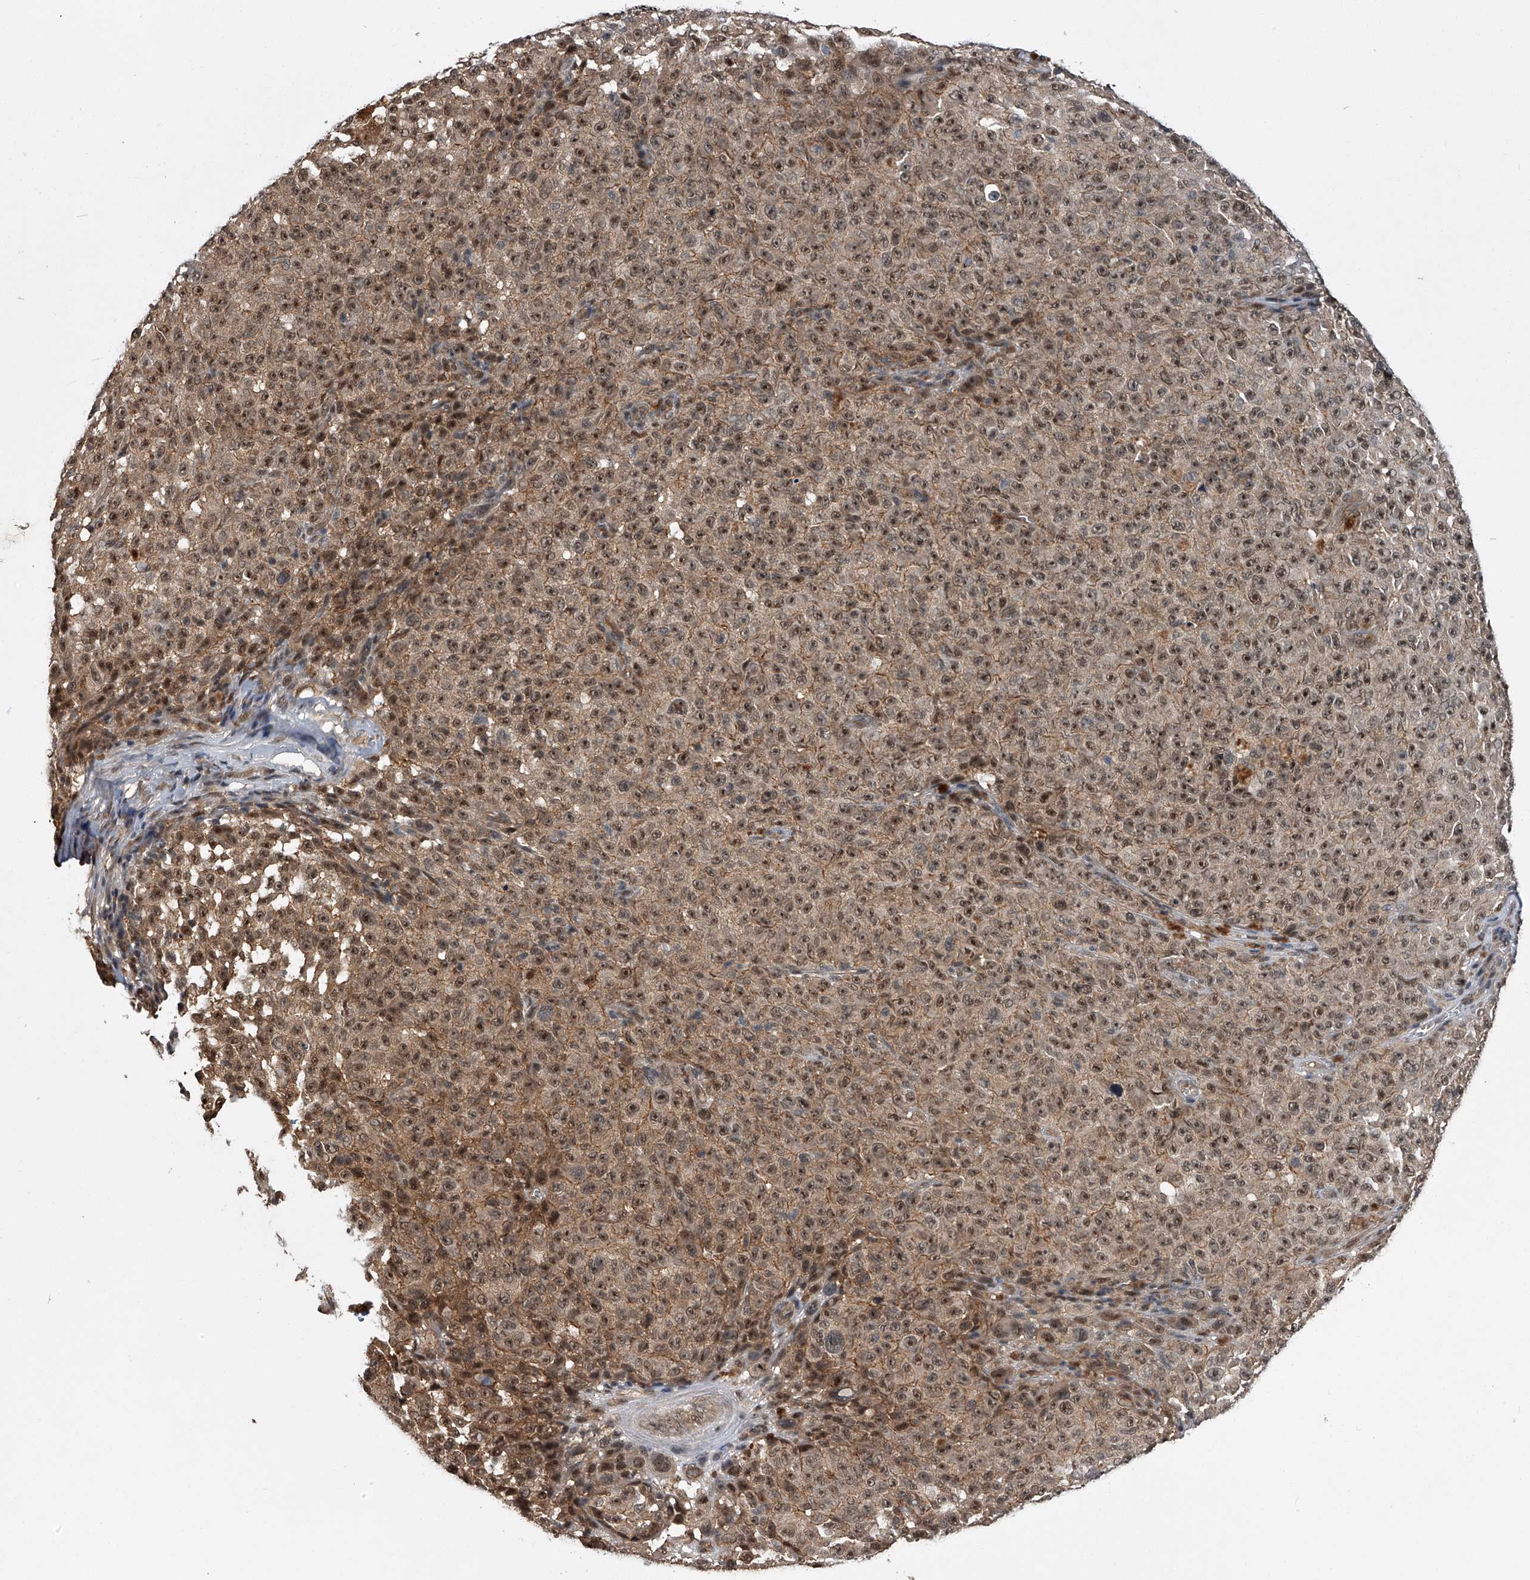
{"staining": {"intensity": "moderate", "quantity": ">75%", "location": "cytoplasmic/membranous,nuclear"}, "tissue": "melanoma", "cell_type": "Tumor cells", "image_type": "cancer", "snomed": [{"axis": "morphology", "description": "Malignant melanoma, NOS"}, {"axis": "topography", "description": "Skin"}], "caption": "The micrograph exhibits immunohistochemical staining of malignant melanoma. There is moderate cytoplasmic/membranous and nuclear positivity is identified in about >75% of tumor cells.", "gene": "SLC12A8", "patient": {"sex": "female", "age": 82}}